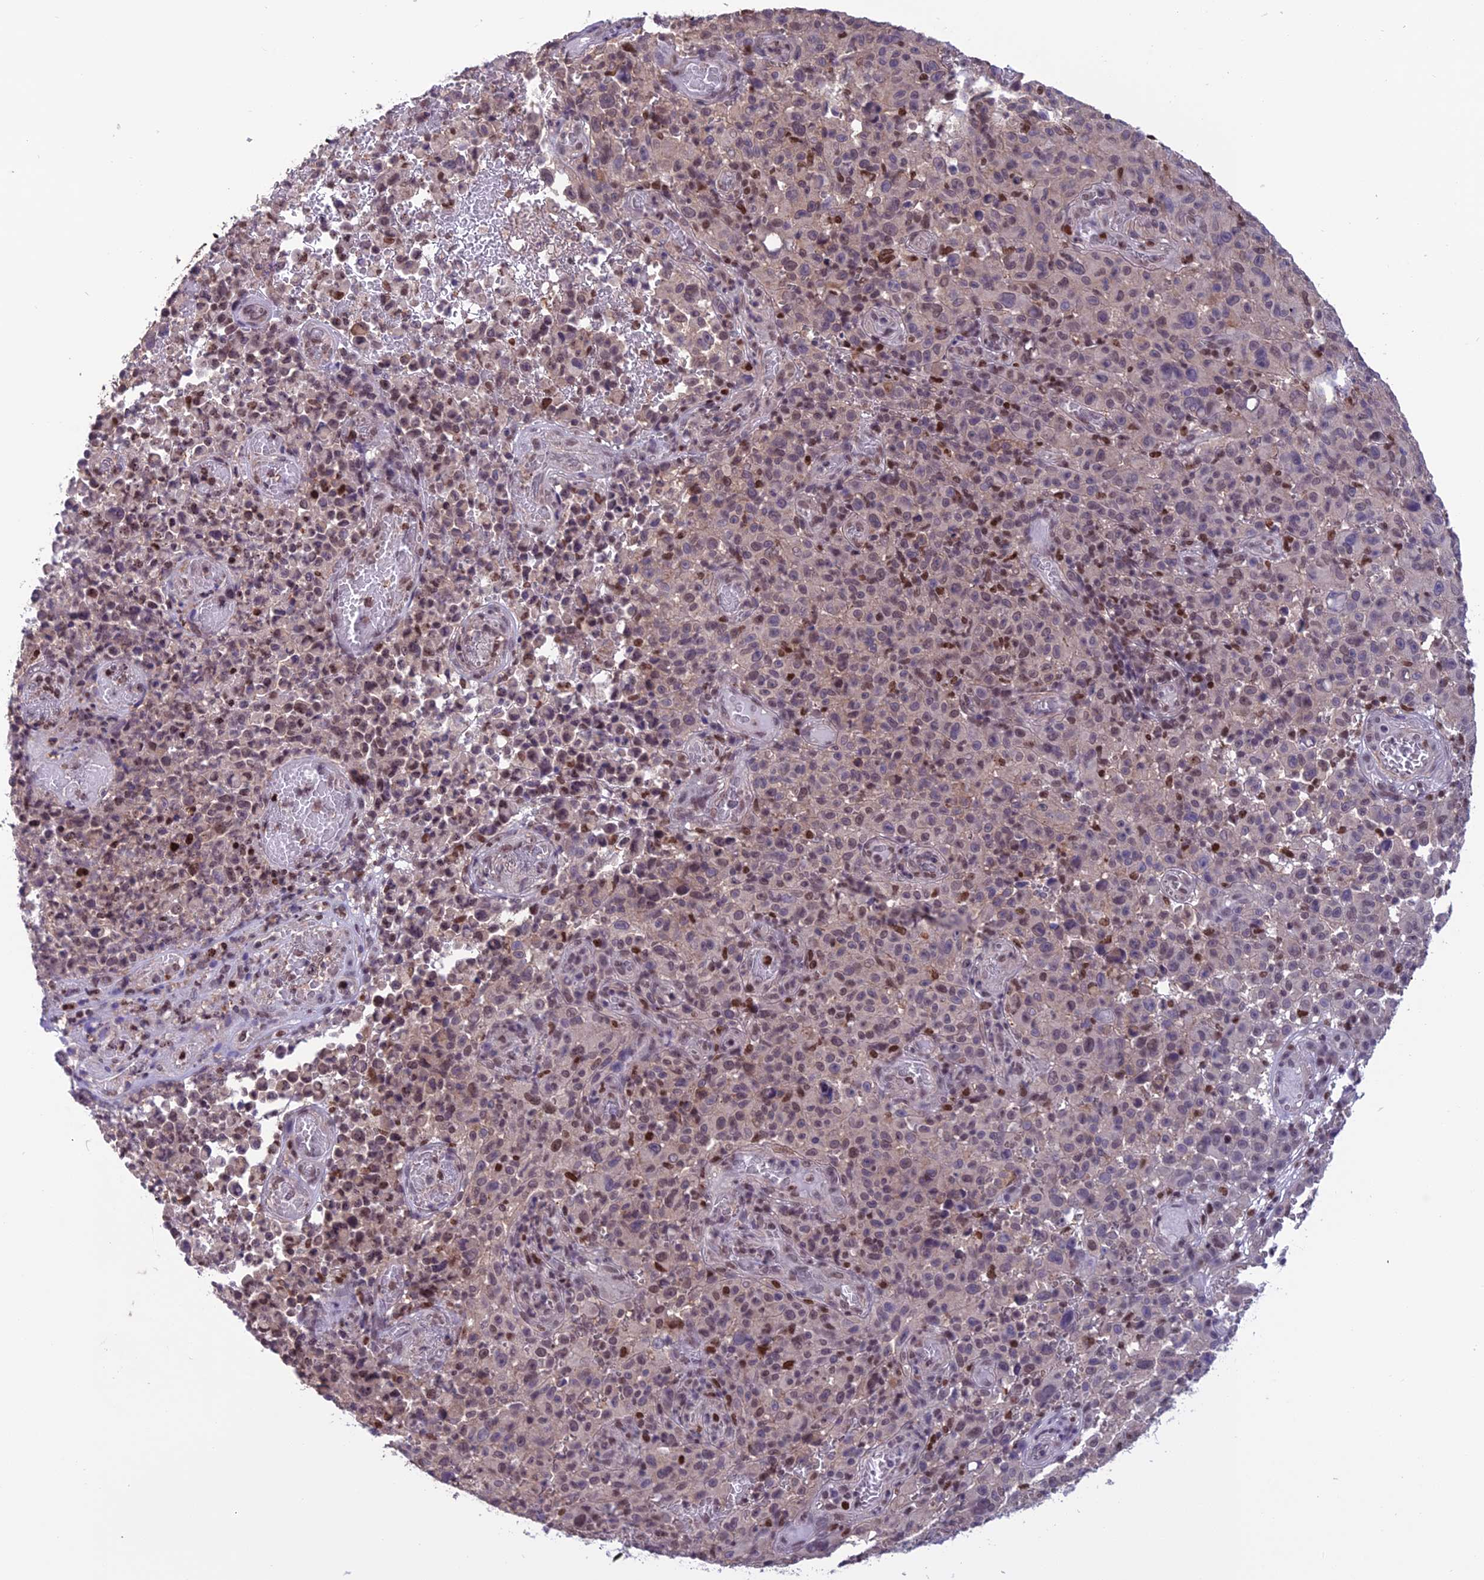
{"staining": {"intensity": "moderate", "quantity": "<25%", "location": "nuclear"}, "tissue": "melanoma", "cell_type": "Tumor cells", "image_type": "cancer", "snomed": [{"axis": "morphology", "description": "Malignant melanoma, NOS"}, {"axis": "topography", "description": "Skin"}], "caption": "High-power microscopy captured an immunohistochemistry image of malignant melanoma, revealing moderate nuclear expression in approximately <25% of tumor cells. The protein of interest is shown in brown color, while the nuclei are stained blue.", "gene": "MIS12", "patient": {"sex": "female", "age": 82}}